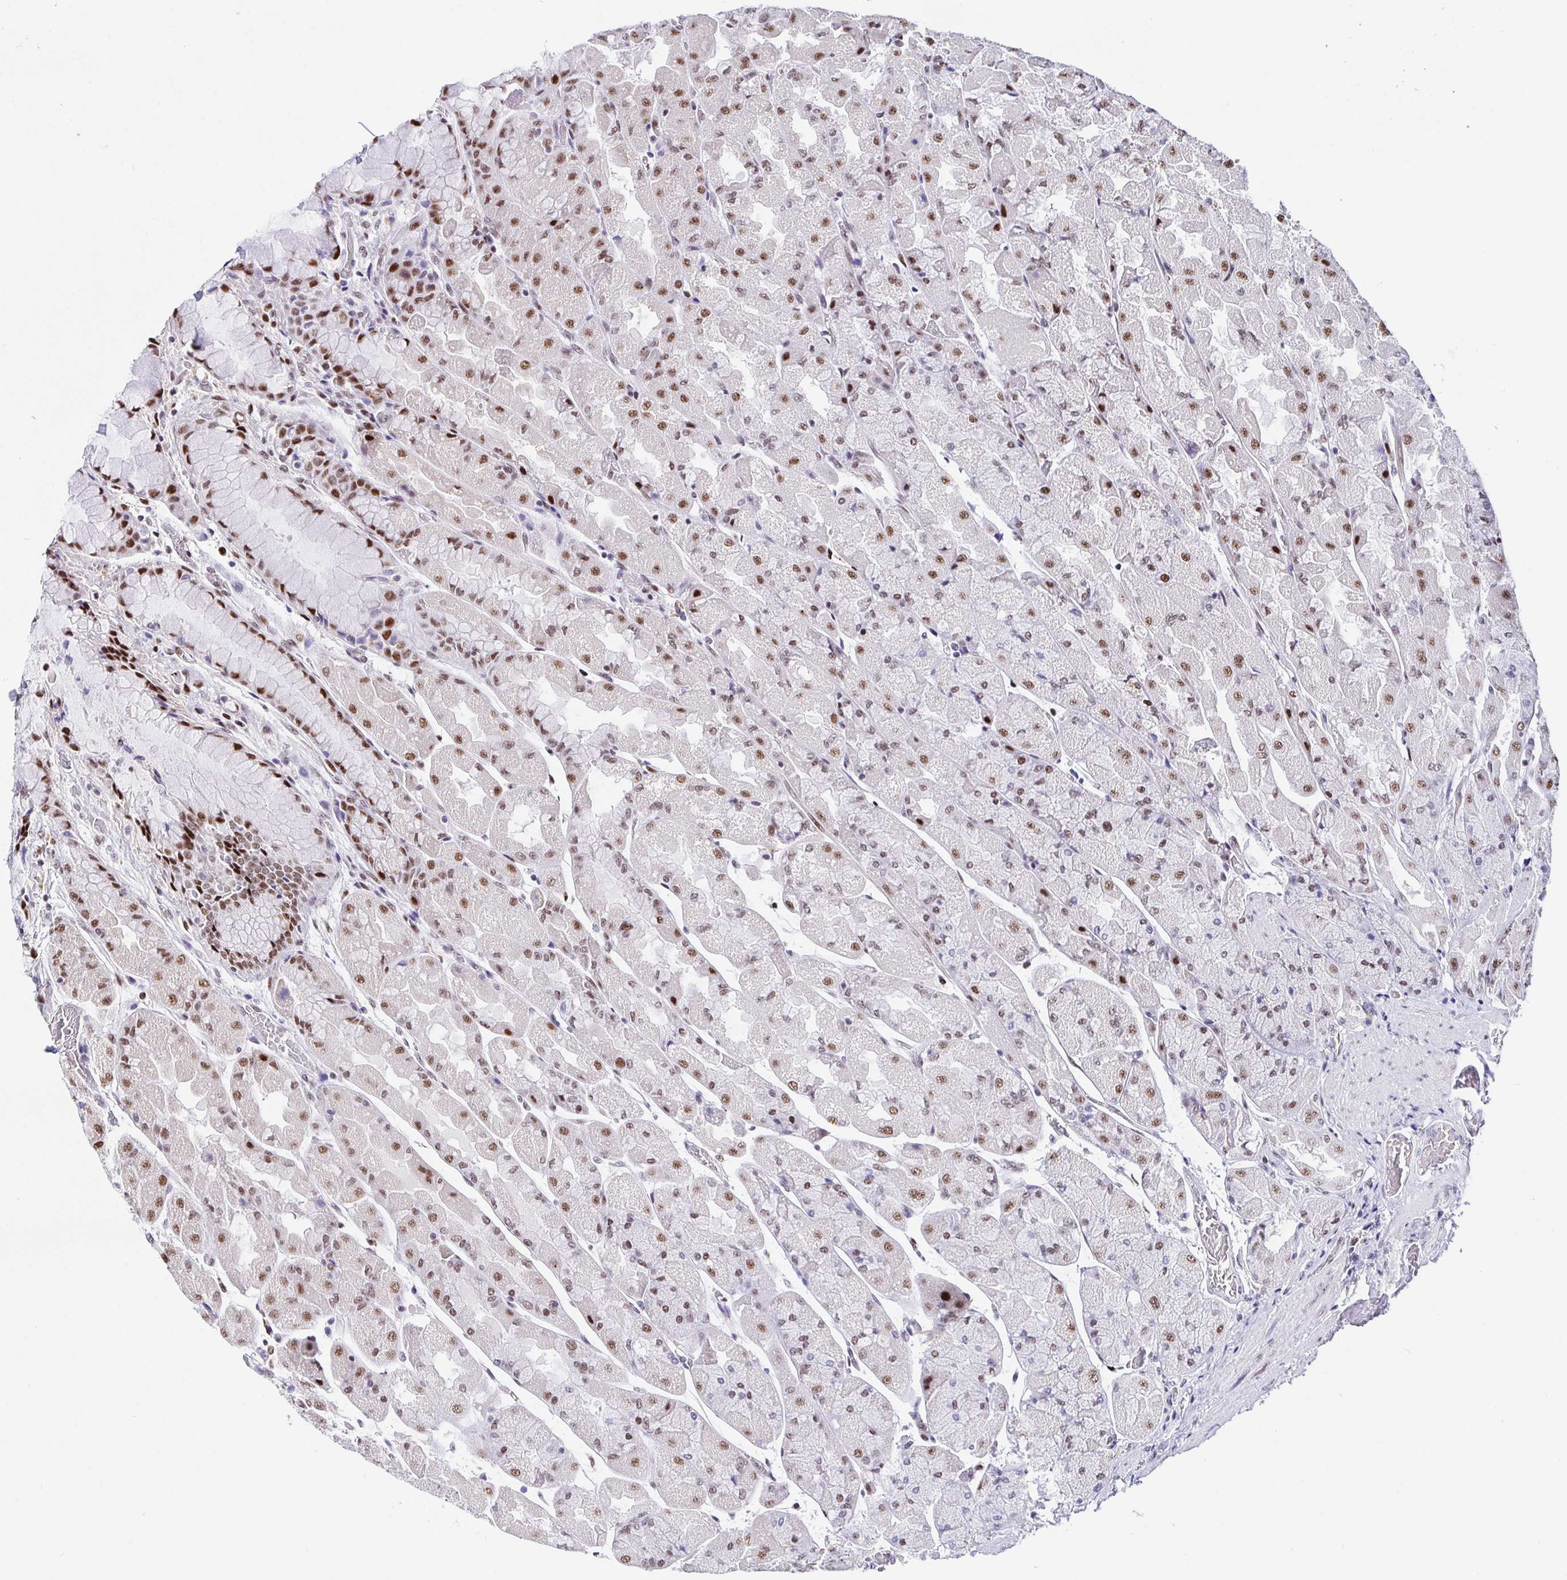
{"staining": {"intensity": "moderate", "quantity": ">75%", "location": "nuclear"}, "tissue": "stomach", "cell_type": "Glandular cells", "image_type": "normal", "snomed": [{"axis": "morphology", "description": "Normal tissue, NOS"}, {"axis": "topography", "description": "Stomach"}], "caption": "This histopathology image shows unremarkable stomach stained with immunohistochemistry to label a protein in brown. The nuclear of glandular cells show moderate positivity for the protein. Nuclei are counter-stained blue.", "gene": "SETD5", "patient": {"sex": "female", "age": 61}}